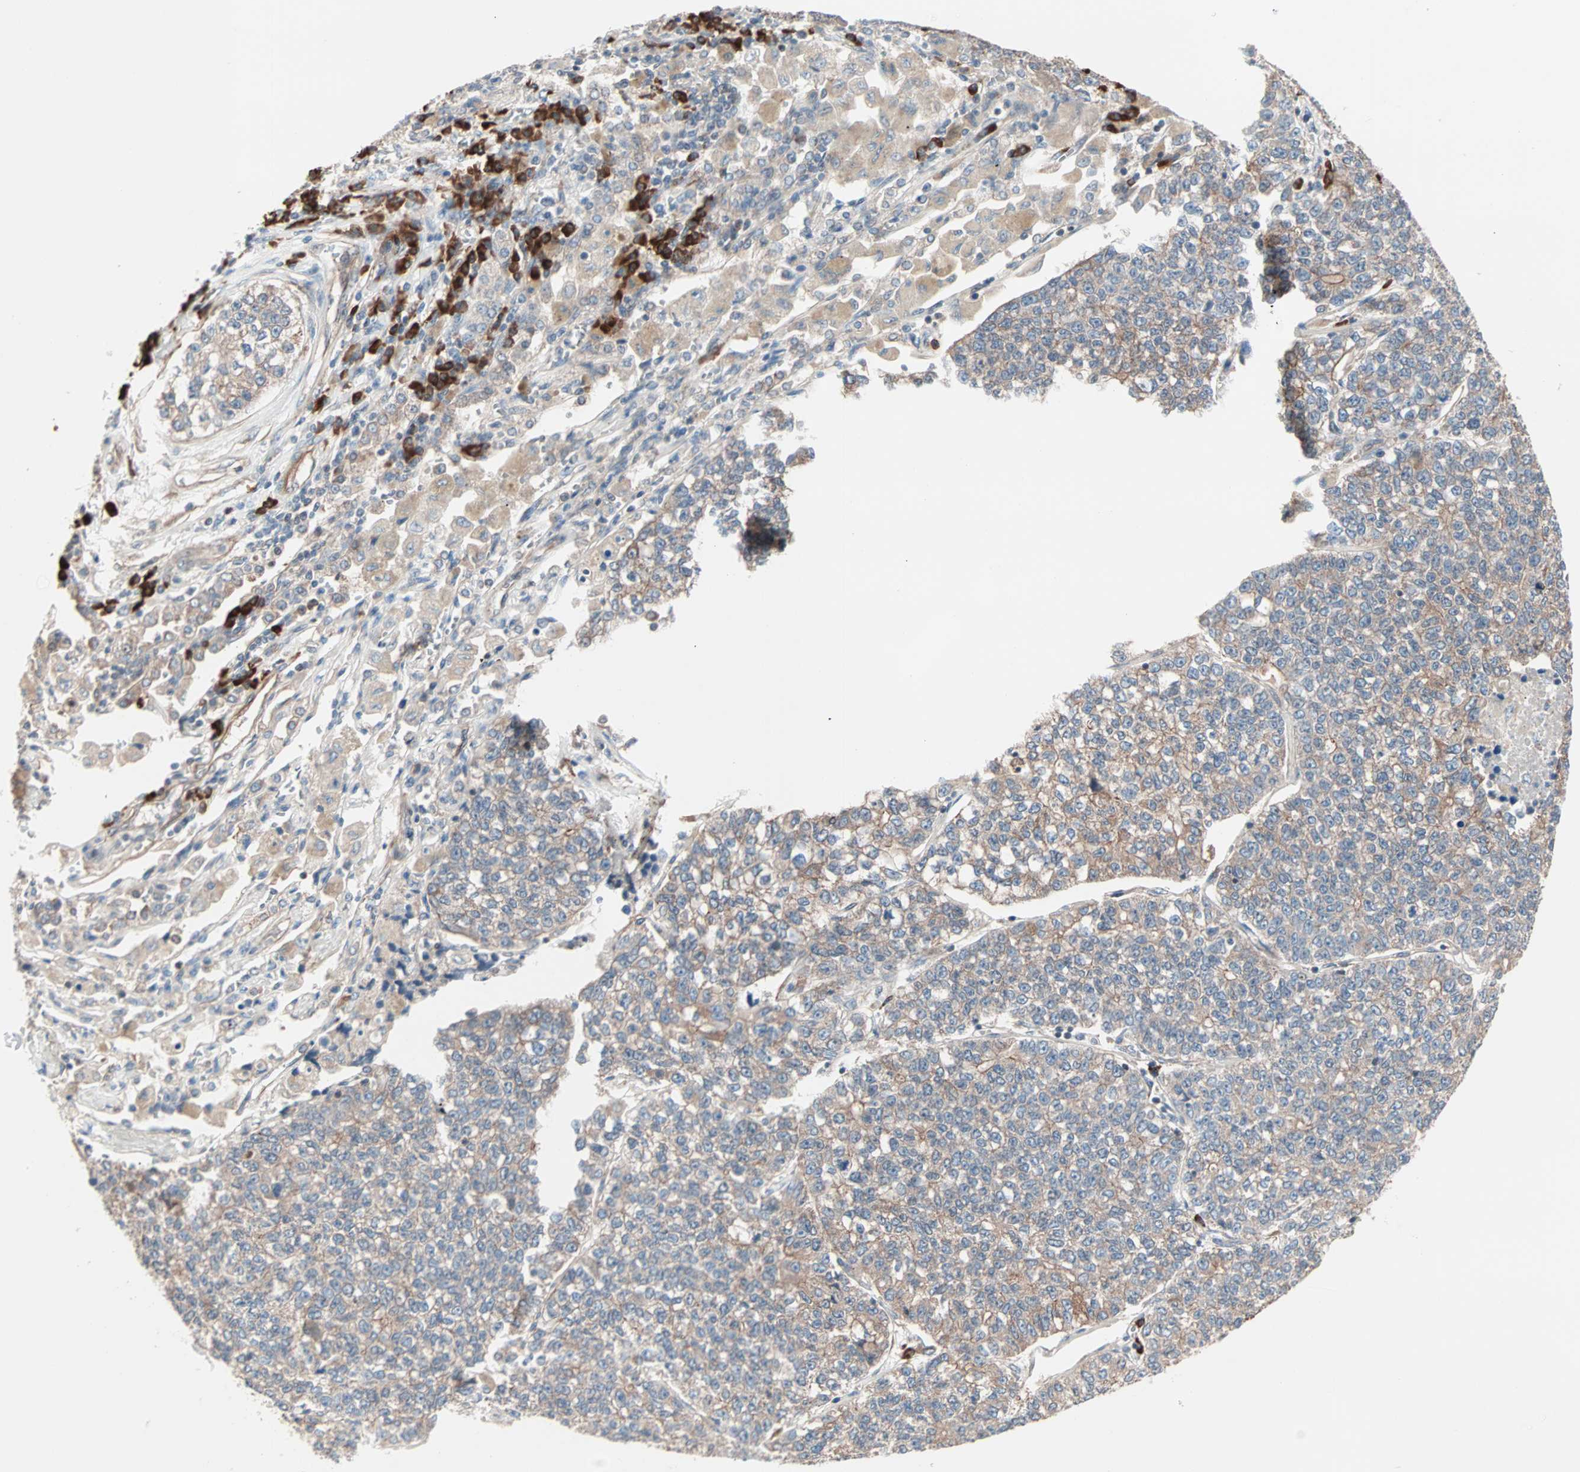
{"staining": {"intensity": "weak", "quantity": ">75%", "location": "cytoplasmic/membranous"}, "tissue": "lung cancer", "cell_type": "Tumor cells", "image_type": "cancer", "snomed": [{"axis": "morphology", "description": "Adenocarcinoma, NOS"}, {"axis": "topography", "description": "Lung"}], "caption": "Immunohistochemistry of human lung cancer exhibits low levels of weak cytoplasmic/membranous positivity in about >75% of tumor cells.", "gene": "ALG5", "patient": {"sex": "male", "age": 49}}